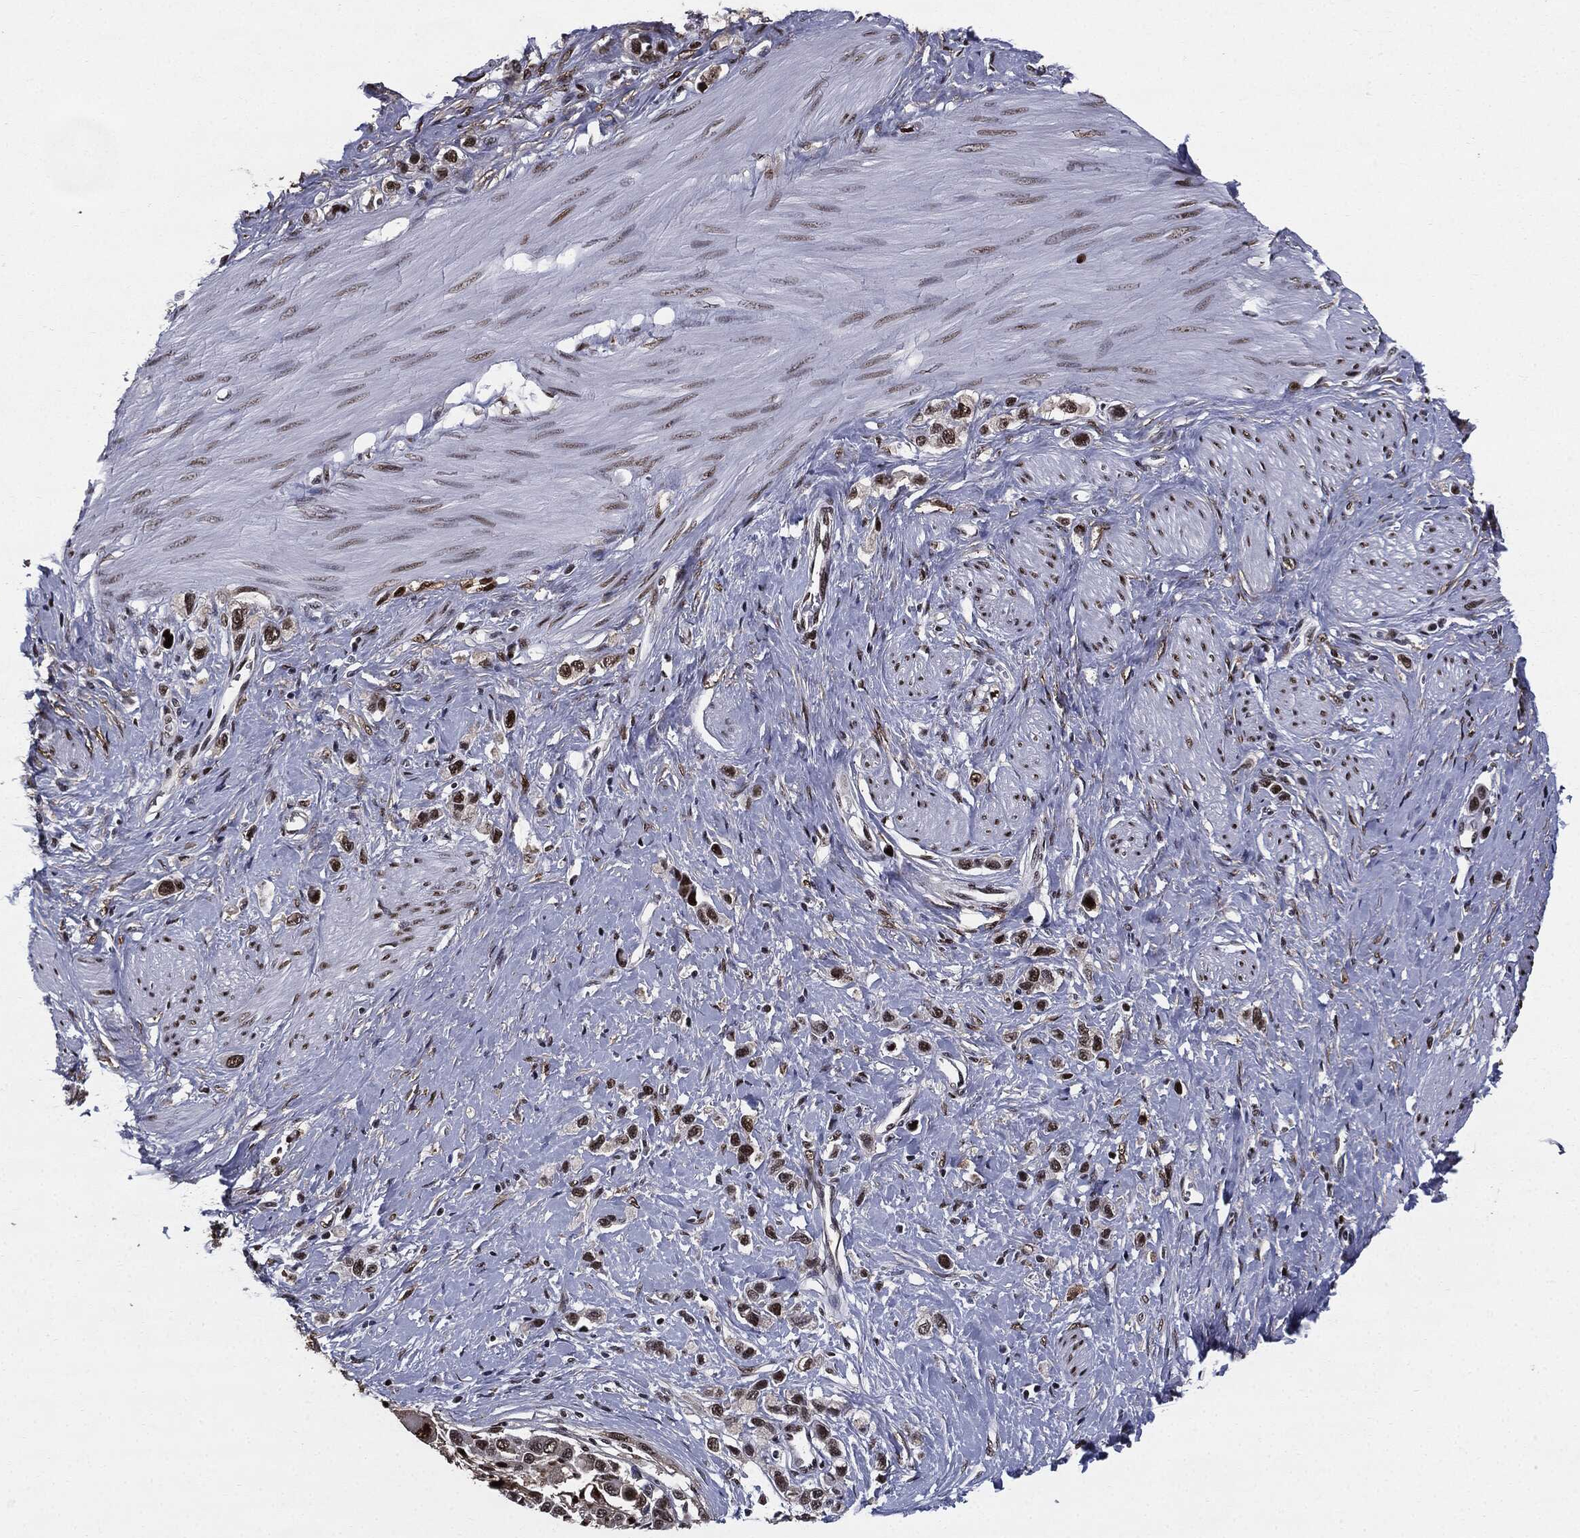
{"staining": {"intensity": "strong", "quantity": ">75%", "location": "nuclear"}, "tissue": "stomach cancer", "cell_type": "Tumor cells", "image_type": "cancer", "snomed": [{"axis": "morphology", "description": "Normal tissue, NOS"}, {"axis": "morphology", "description": "Adenocarcinoma, NOS"}, {"axis": "morphology", "description": "Adenocarcinoma, High grade"}, {"axis": "topography", "description": "Stomach, upper"}, {"axis": "topography", "description": "Stomach"}], "caption": "High-magnification brightfield microscopy of stomach cancer (adenocarcinoma) stained with DAB (brown) and counterstained with hematoxylin (blue). tumor cells exhibit strong nuclear staining is appreciated in approximately>75% of cells. (DAB (3,3'-diaminobenzidine) IHC with brightfield microscopy, high magnification).", "gene": "JUN", "patient": {"sex": "female", "age": 65}}